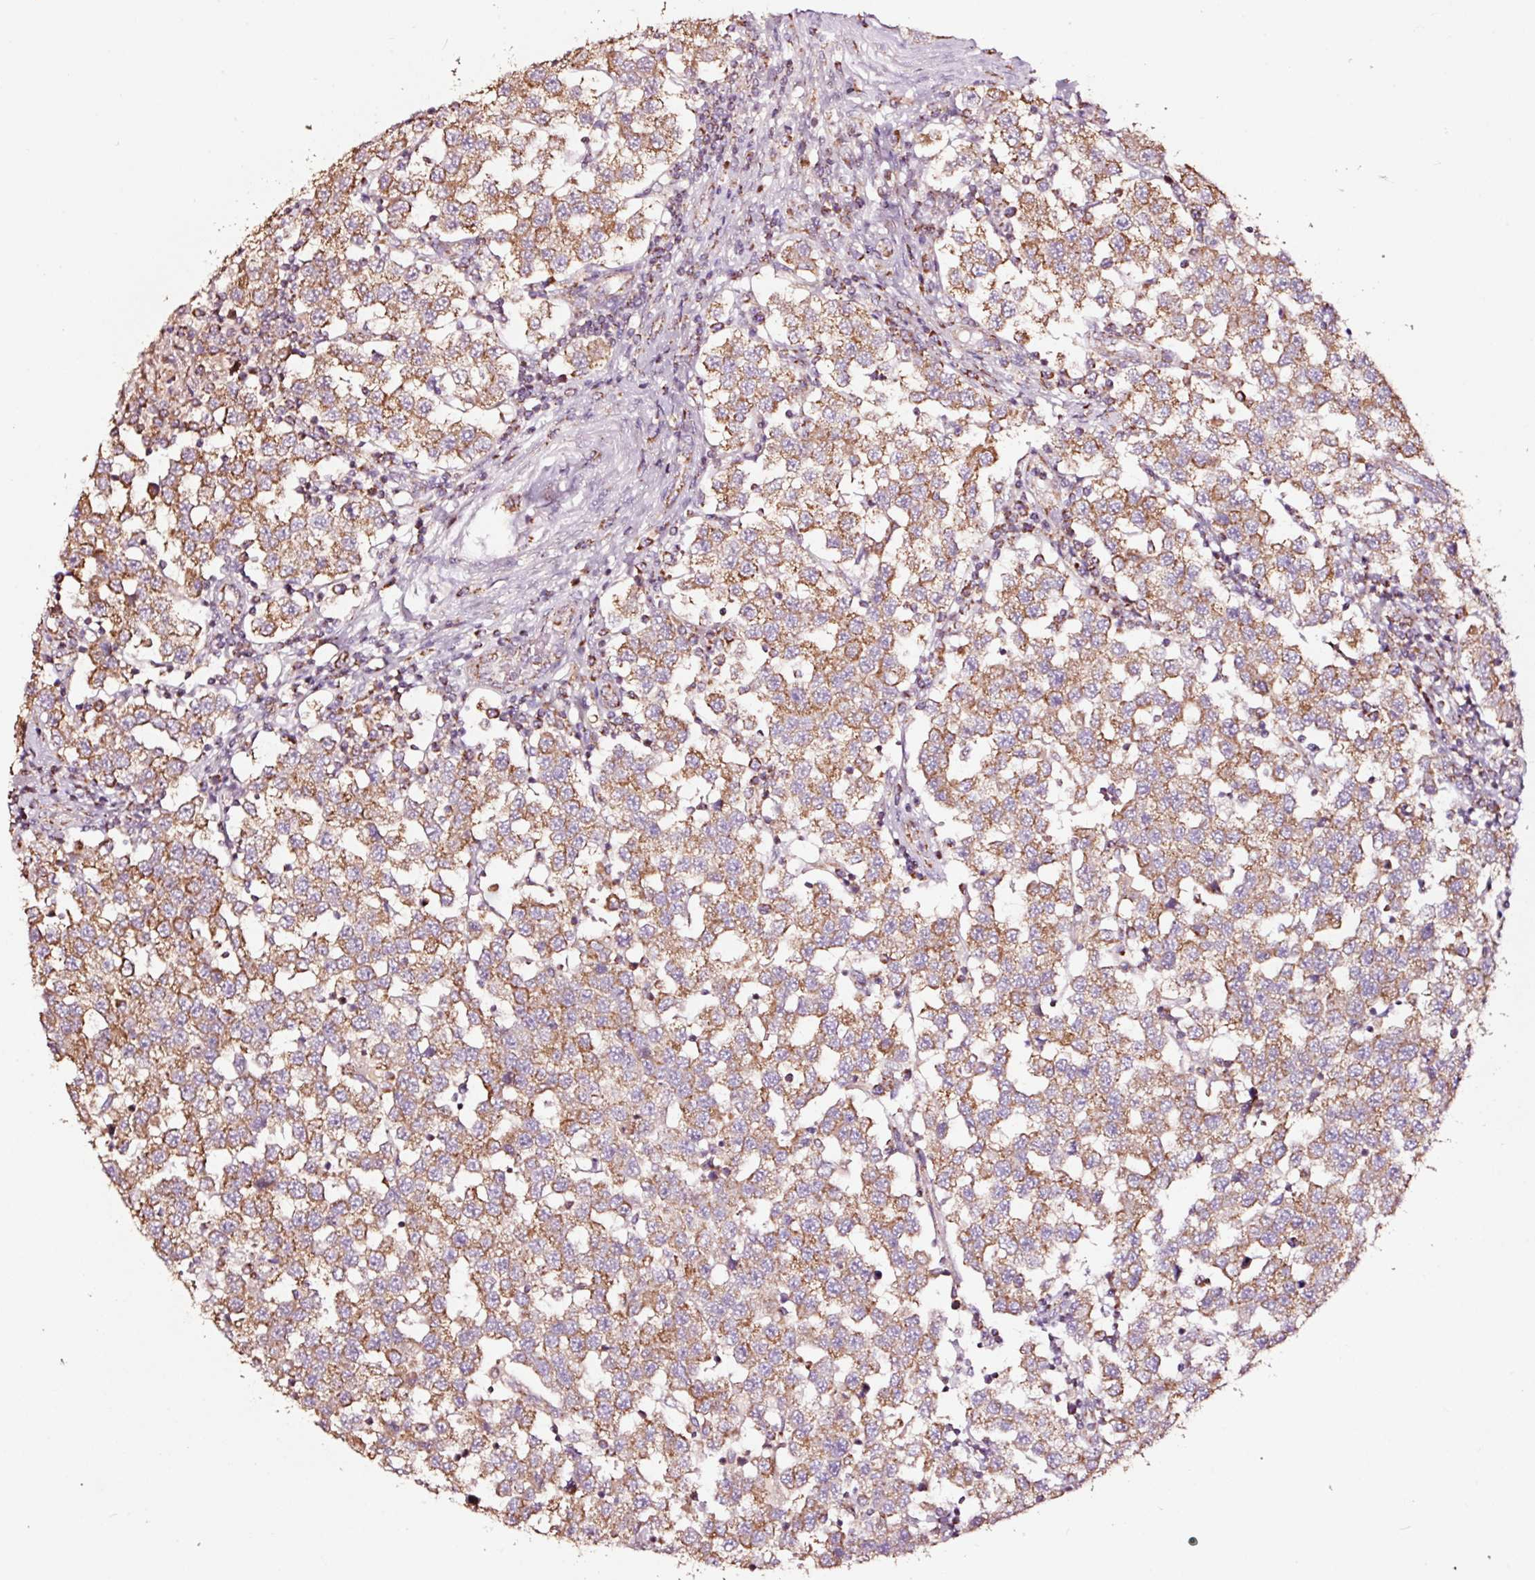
{"staining": {"intensity": "moderate", "quantity": ">75%", "location": "cytoplasmic/membranous"}, "tissue": "testis cancer", "cell_type": "Tumor cells", "image_type": "cancer", "snomed": [{"axis": "morphology", "description": "Seminoma, NOS"}, {"axis": "topography", "description": "Testis"}], "caption": "Tumor cells exhibit medium levels of moderate cytoplasmic/membranous staining in approximately >75% of cells in seminoma (testis).", "gene": "TPM1", "patient": {"sex": "male", "age": 34}}